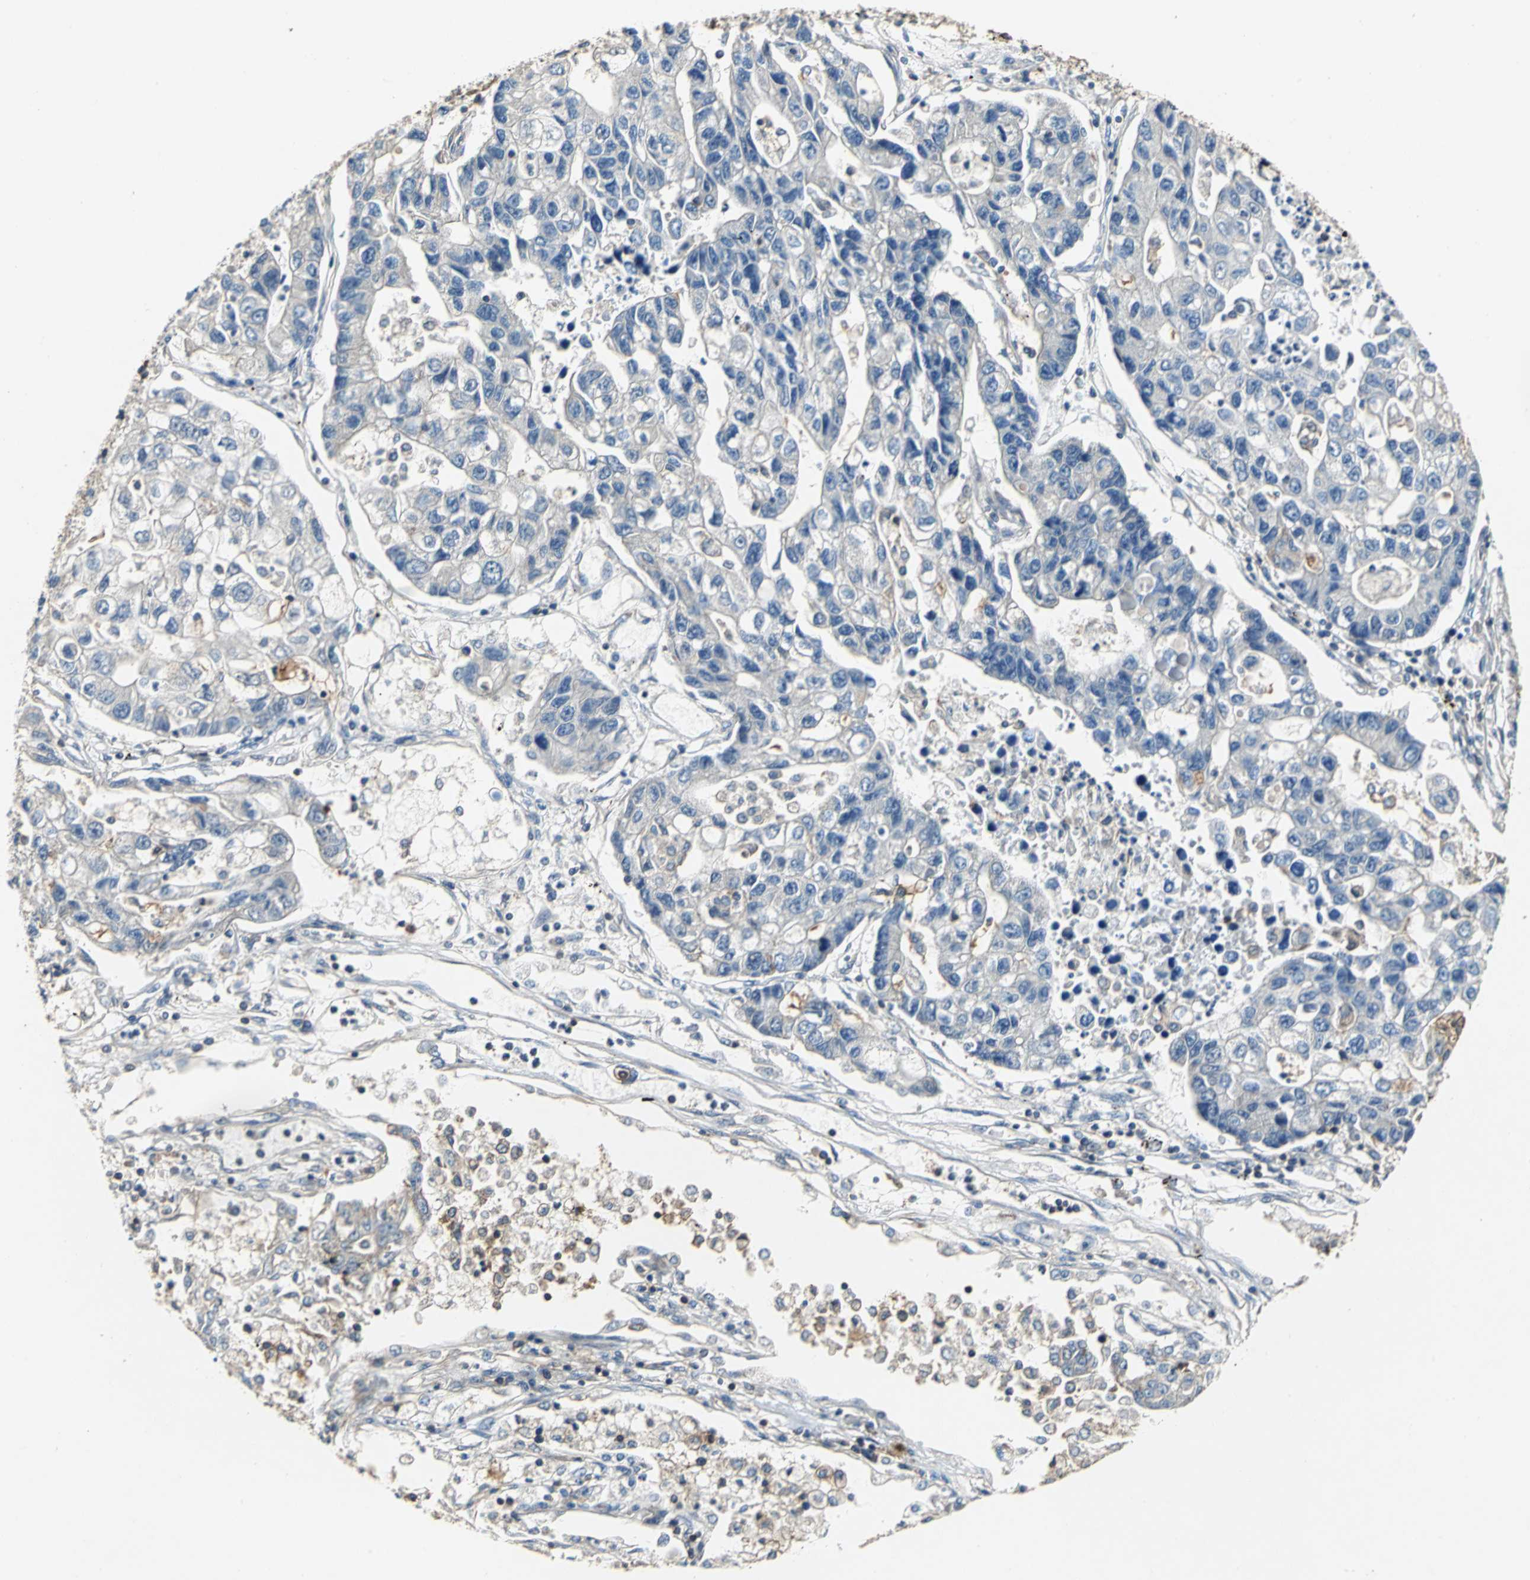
{"staining": {"intensity": "negative", "quantity": "none", "location": "none"}, "tissue": "lung cancer", "cell_type": "Tumor cells", "image_type": "cancer", "snomed": [{"axis": "morphology", "description": "Adenocarcinoma, NOS"}, {"axis": "topography", "description": "Lung"}], "caption": "Lung adenocarcinoma was stained to show a protein in brown. There is no significant staining in tumor cells.", "gene": "DDX3Y", "patient": {"sex": "female", "age": 51}}